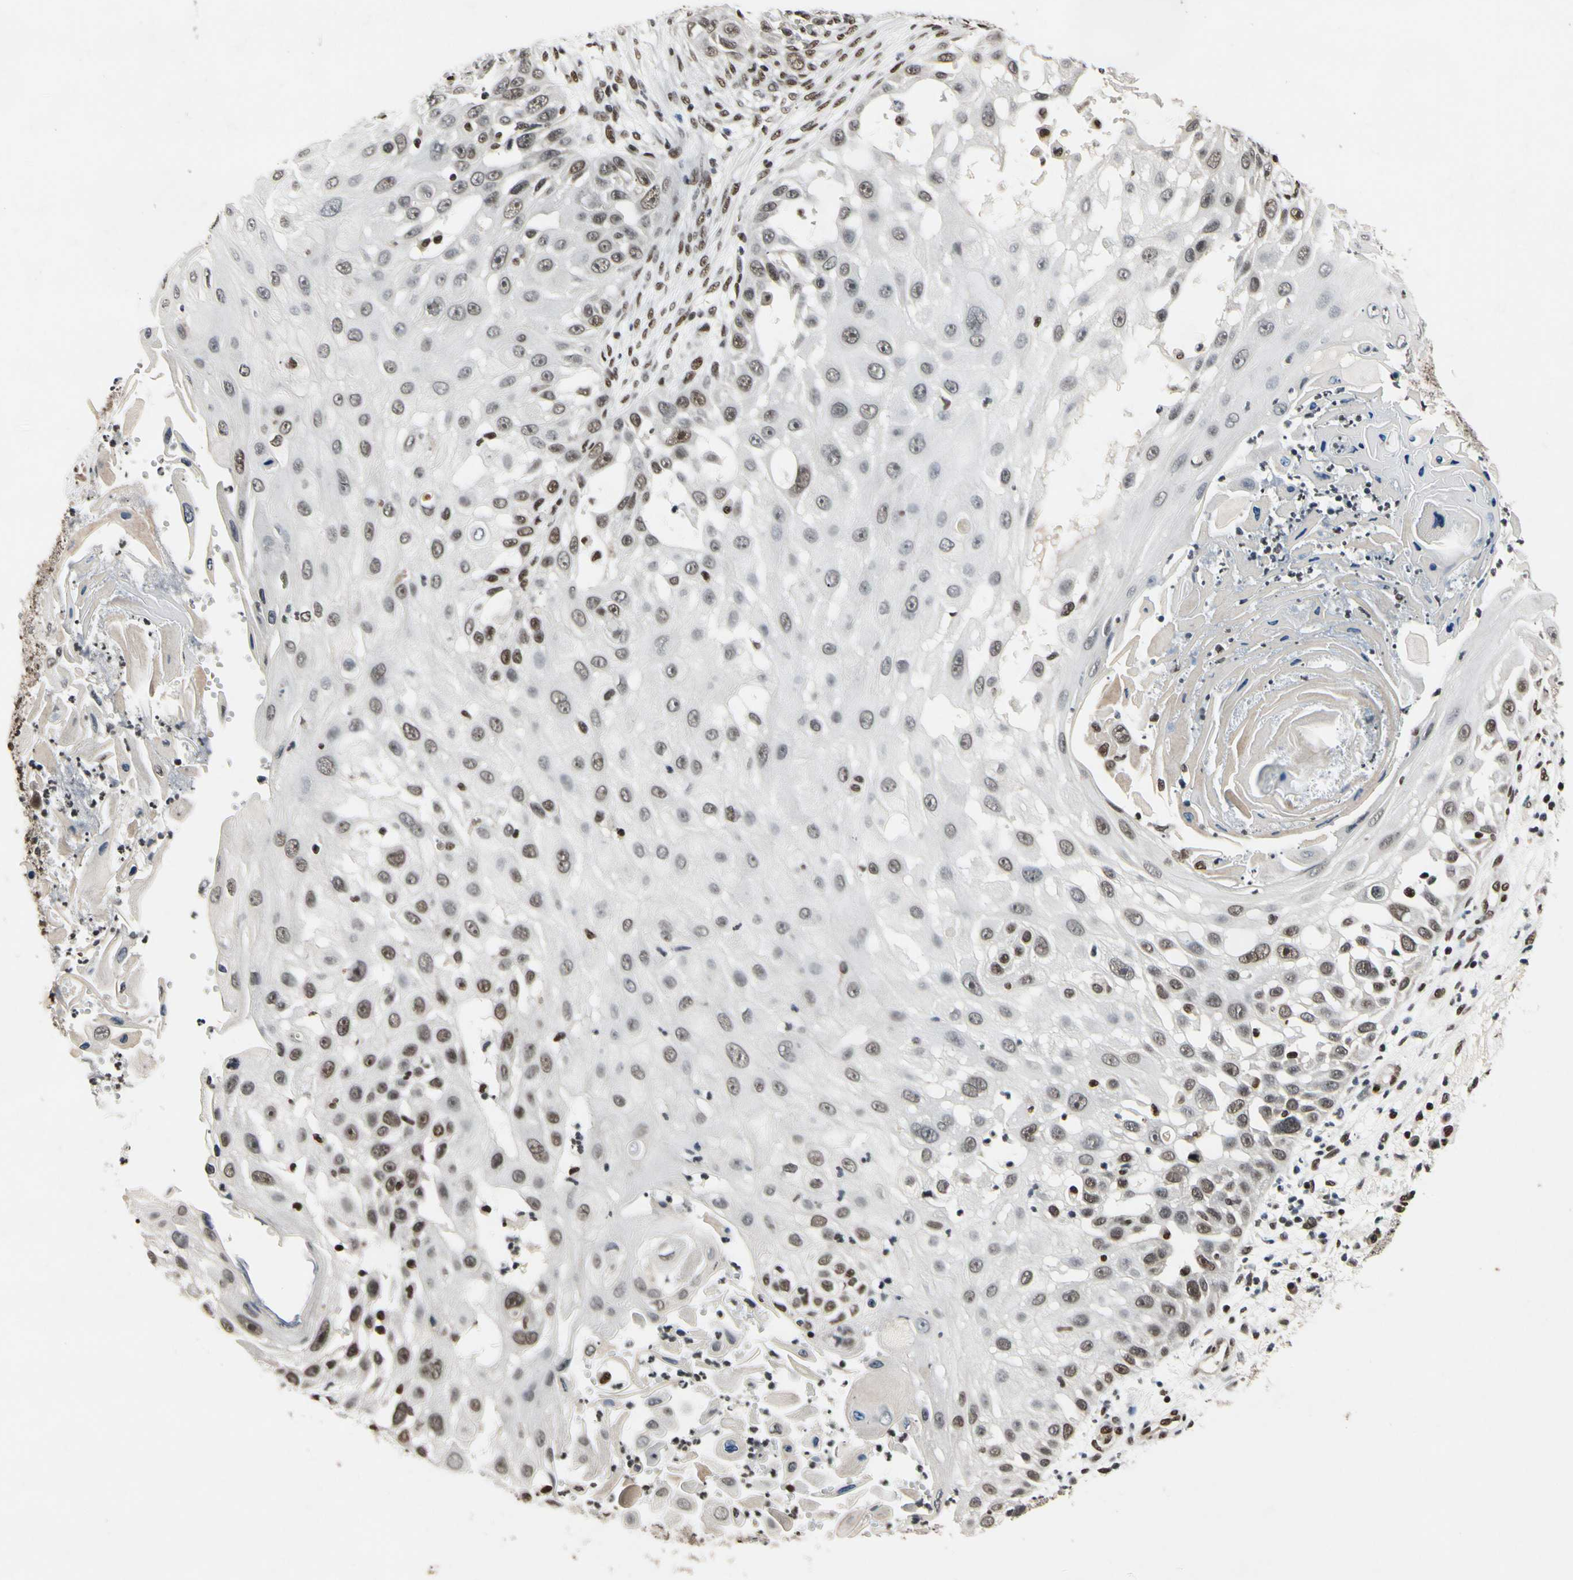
{"staining": {"intensity": "moderate", "quantity": "25%-75%", "location": "nuclear"}, "tissue": "skin cancer", "cell_type": "Tumor cells", "image_type": "cancer", "snomed": [{"axis": "morphology", "description": "Squamous cell carcinoma, NOS"}, {"axis": "topography", "description": "Skin"}], "caption": "Protein expression analysis of skin cancer displays moderate nuclear expression in approximately 25%-75% of tumor cells.", "gene": "RECQL", "patient": {"sex": "female", "age": 44}}